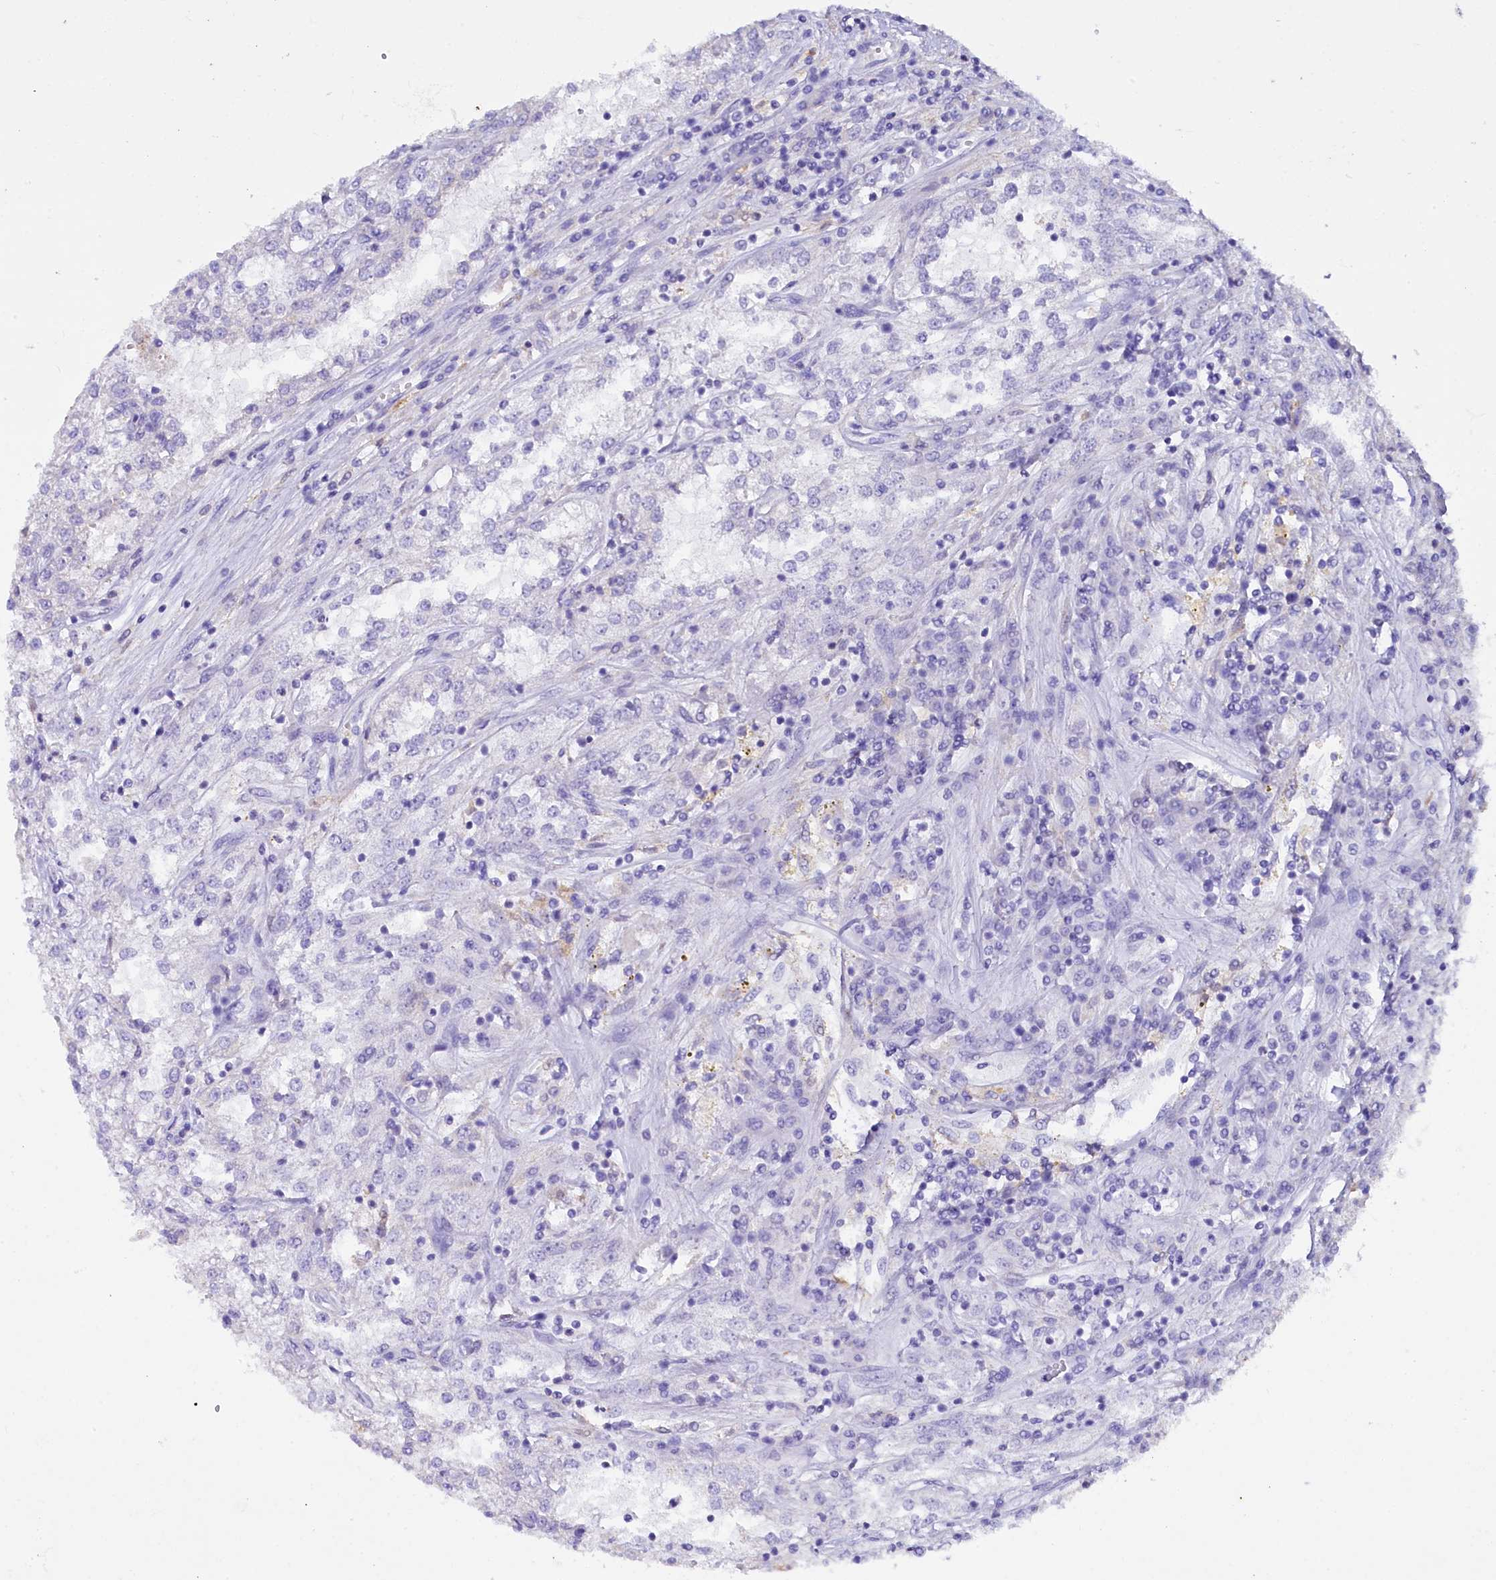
{"staining": {"intensity": "negative", "quantity": "none", "location": "none"}, "tissue": "renal cancer", "cell_type": "Tumor cells", "image_type": "cancer", "snomed": [{"axis": "morphology", "description": "Adenocarcinoma, NOS"}, {"axis": "topography", "description": "Kidney"}], "caption": "Human adenocarcinoma (renal) stained for a protein using immunohistochemistry exhibits no expression in tumor cells.", "gene": "FAAP20", "patient": {"sex": "female", "age": 52}}